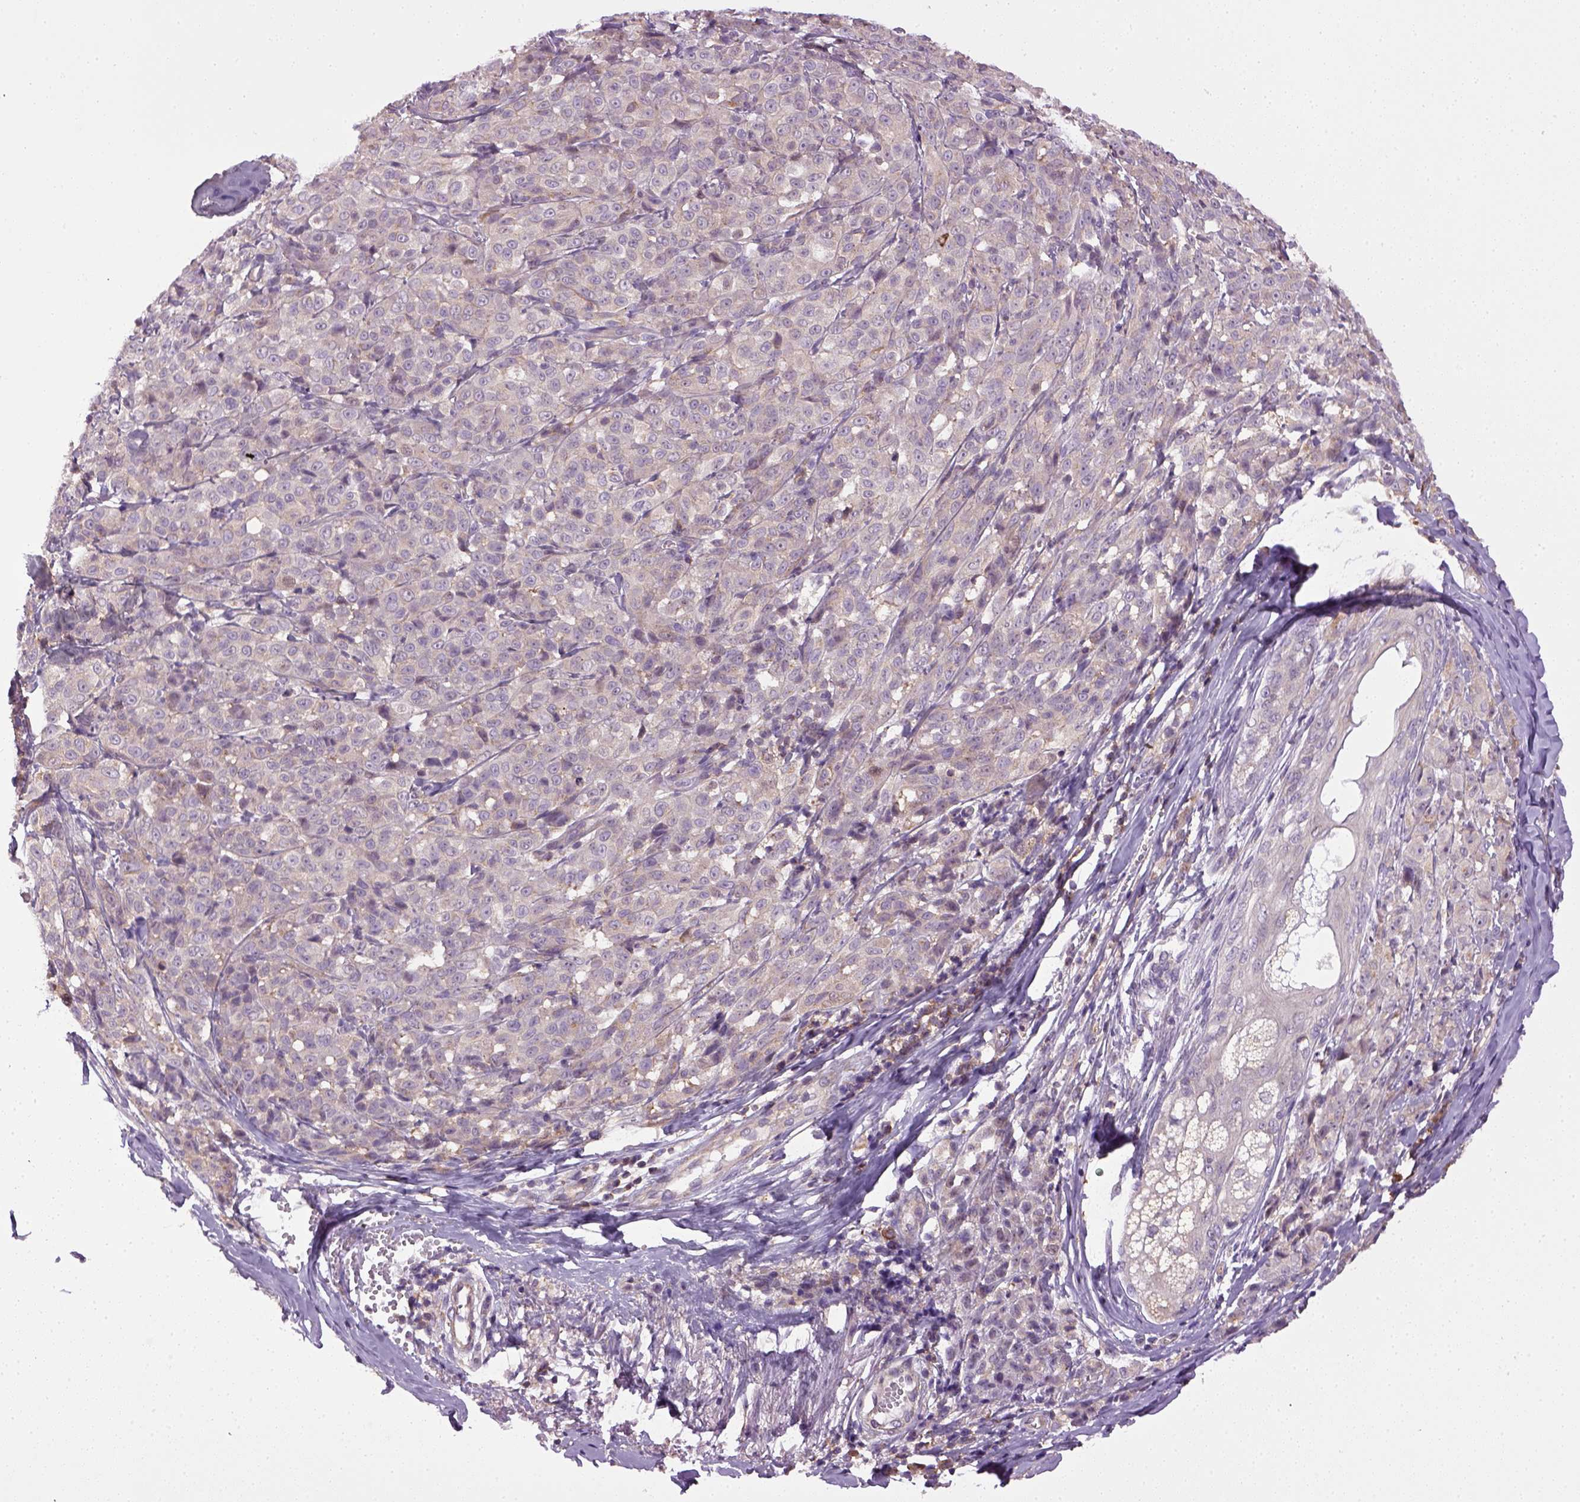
{"staining": {"intensity": "negative", "quantity": "none", "location": "none"}, "tissue": "melanoma", "cell_type": "Tumor cells", "image_type": "cancer", "snomed": [{"axis": "morphology", "description": "Malignant melanoma, NOS"}, {"axis": "topography", "description": "Skin"}], "caption": "There is no significant expression in tumor cells of melanoma.", "gene": "TPRG1", "patient": {"sex": "male", "age": 89}}